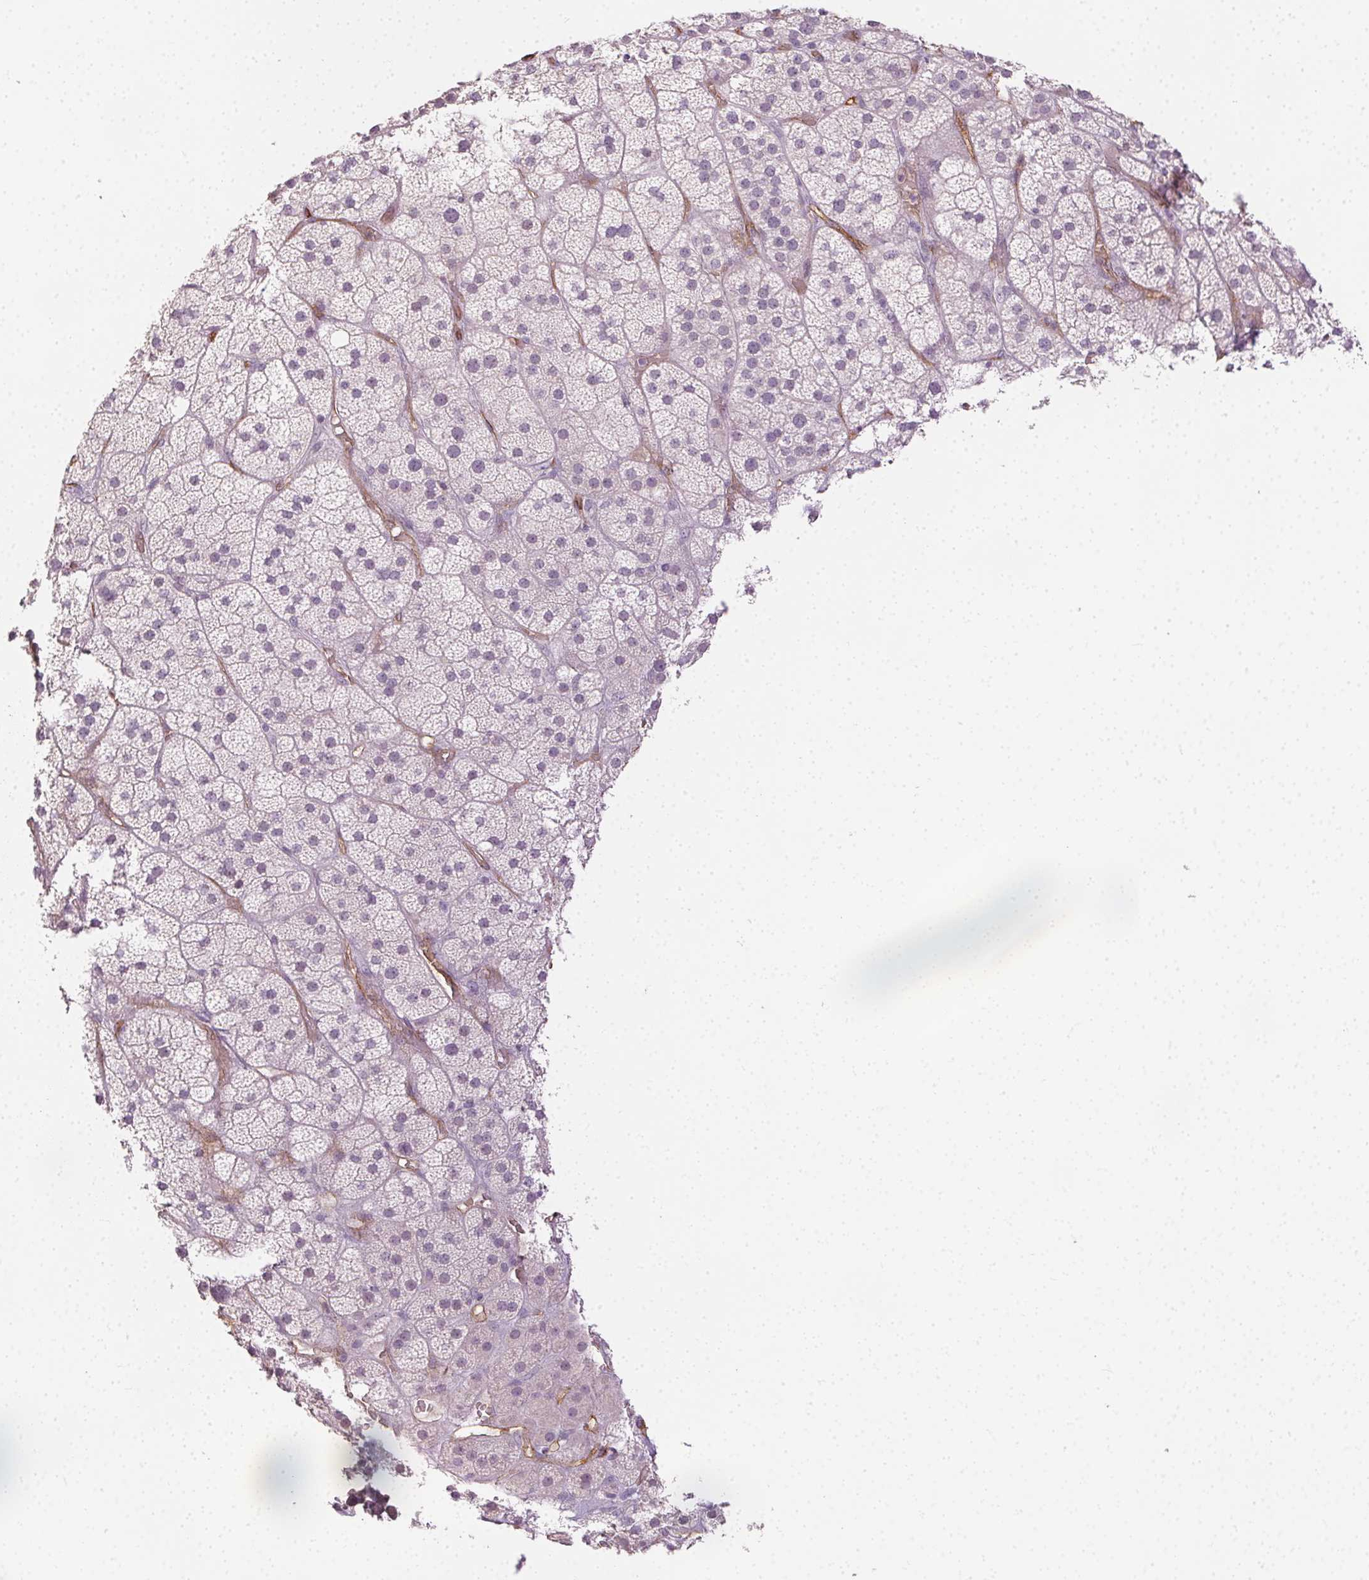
{"staining": {"intensity": "negative", "quantity": "none", "location": "none"}, "tissue": "adrenal gland", "cell_type": "Glandular cells", "image_type": "normal", "snomed": [{"axis": "morphology", "description": "Normal tissue, NOS"}, {"axis": "topography", "description": "Adrenal gland"}], "caption": "This is an immunohistochemistry (IHC) photomicrograph of benign human adrenal gland. There is no positivity in glandular cells.", "gene": "PODXL", "patient": {"sex": "male", "age": 57}}